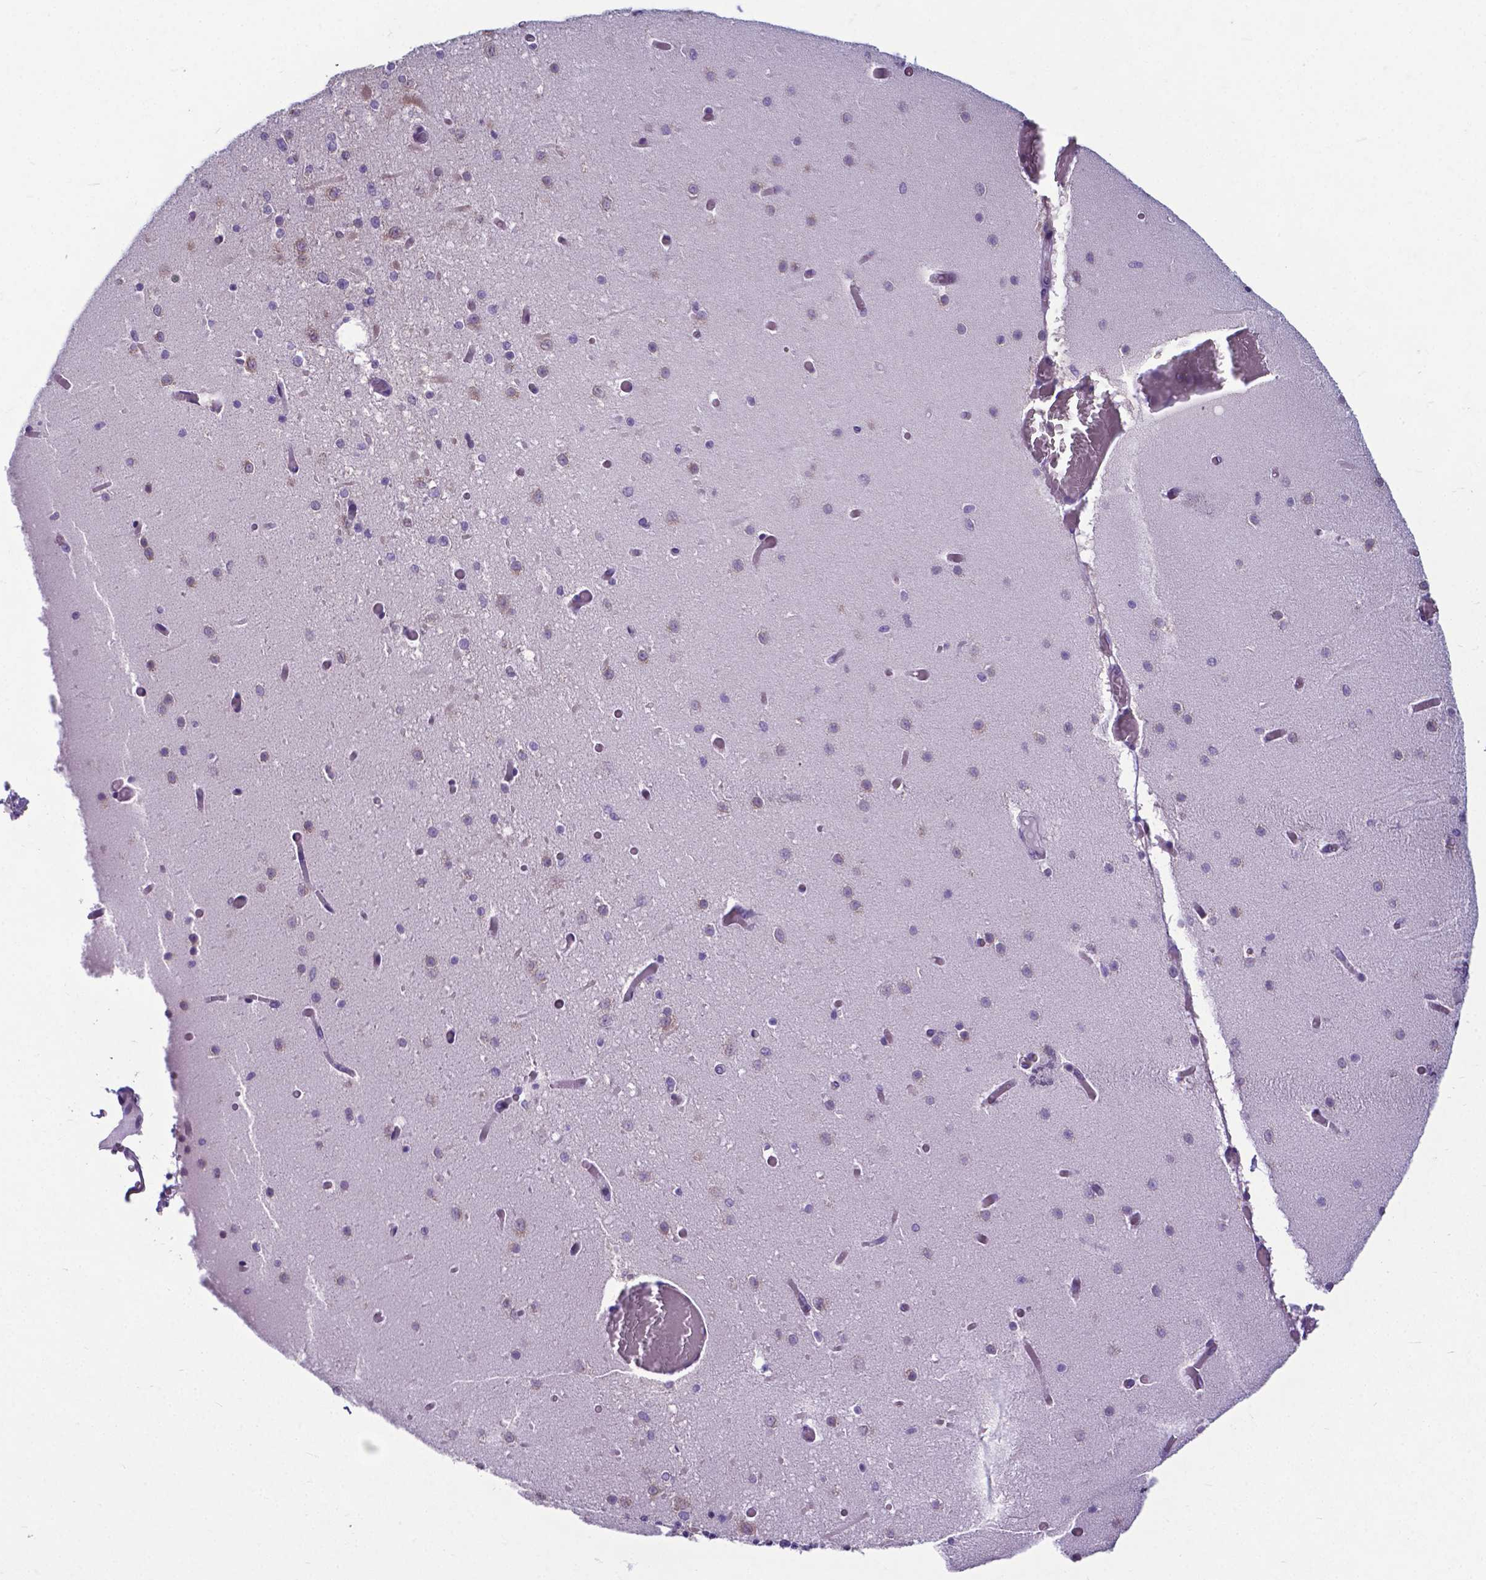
{"staining": {"intensity": "negative", "quantity": "none", "location": "none"}, "tissue": "cerebellum", "cell_type": "Cells in granular layer", "image_type": "normal", "snomed": [{"axis": "morphology", "description": "Normal tissue, NOS"}, {"axis": "topography", "description": "Cerebellum"}], "caption": "The image demonstrates no significant staining in cells in granular layer of cerebellum.", "gene": "RPL6", "patient": {"sex": "female", "age": 28}}